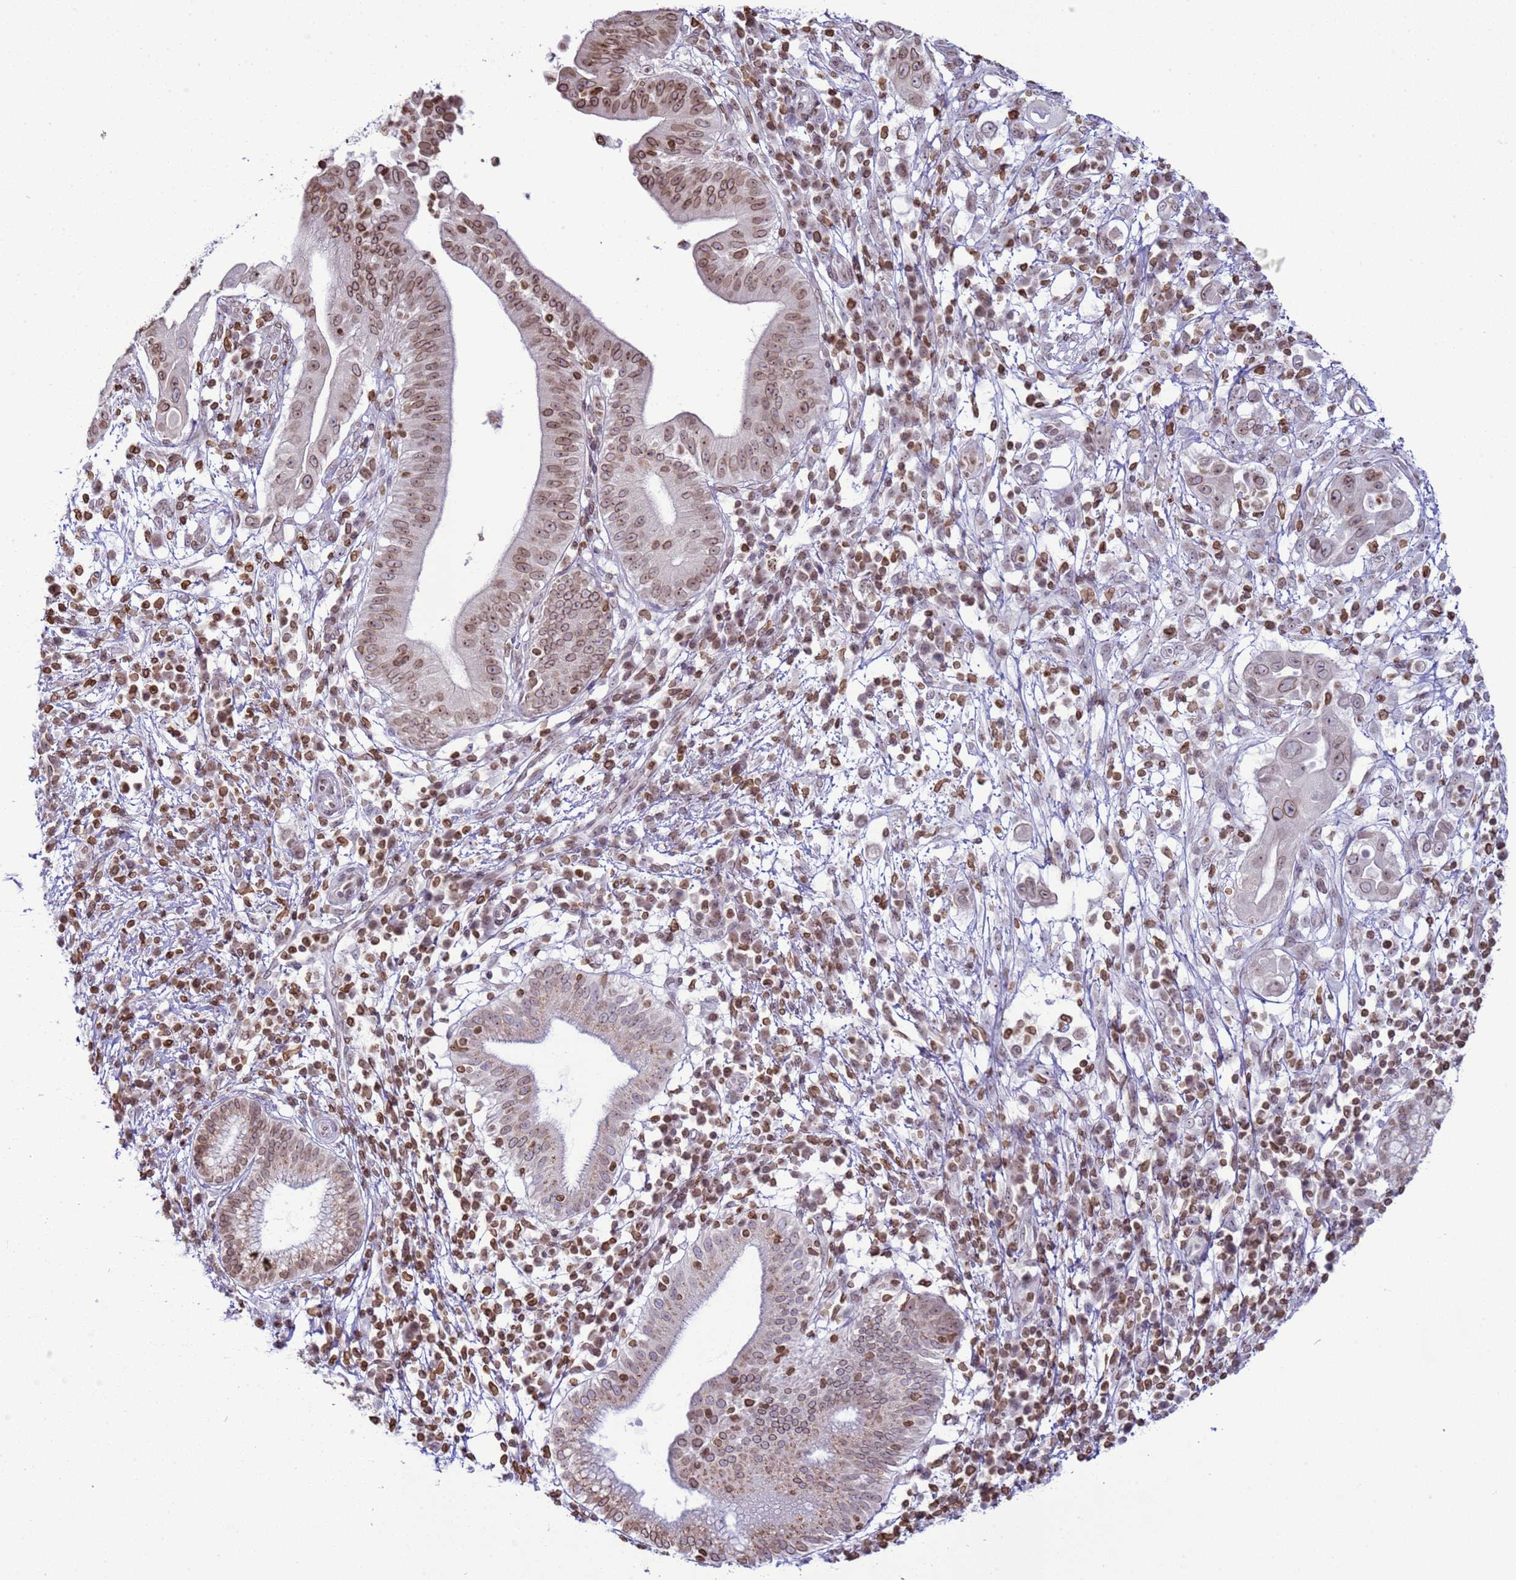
{"staining": {"intensity": "moderate", "quantity": "25%-75%", "location": "cytoplasmic/membranous,nuclear"}, "tissue": "pancreatic cancer", "cell_type": "Tumor cells", "image_type": "cancer", "snomed": [{"axis": "morphology", "description": "Adenocarcinoma, NOS"}, {"axis": "topography", "description": "Pancreas"}], "caption": "Immunohistochemistry (IHC) of pancreatic cancer (adenocarcinoma) demonstrates medium levels of moderate cytoplasmic/membranous and nuclear positivity in about 25%-75% of tumor cells.", "gene": "DHX37", "patient": {"sex": "male", "age": 68}}